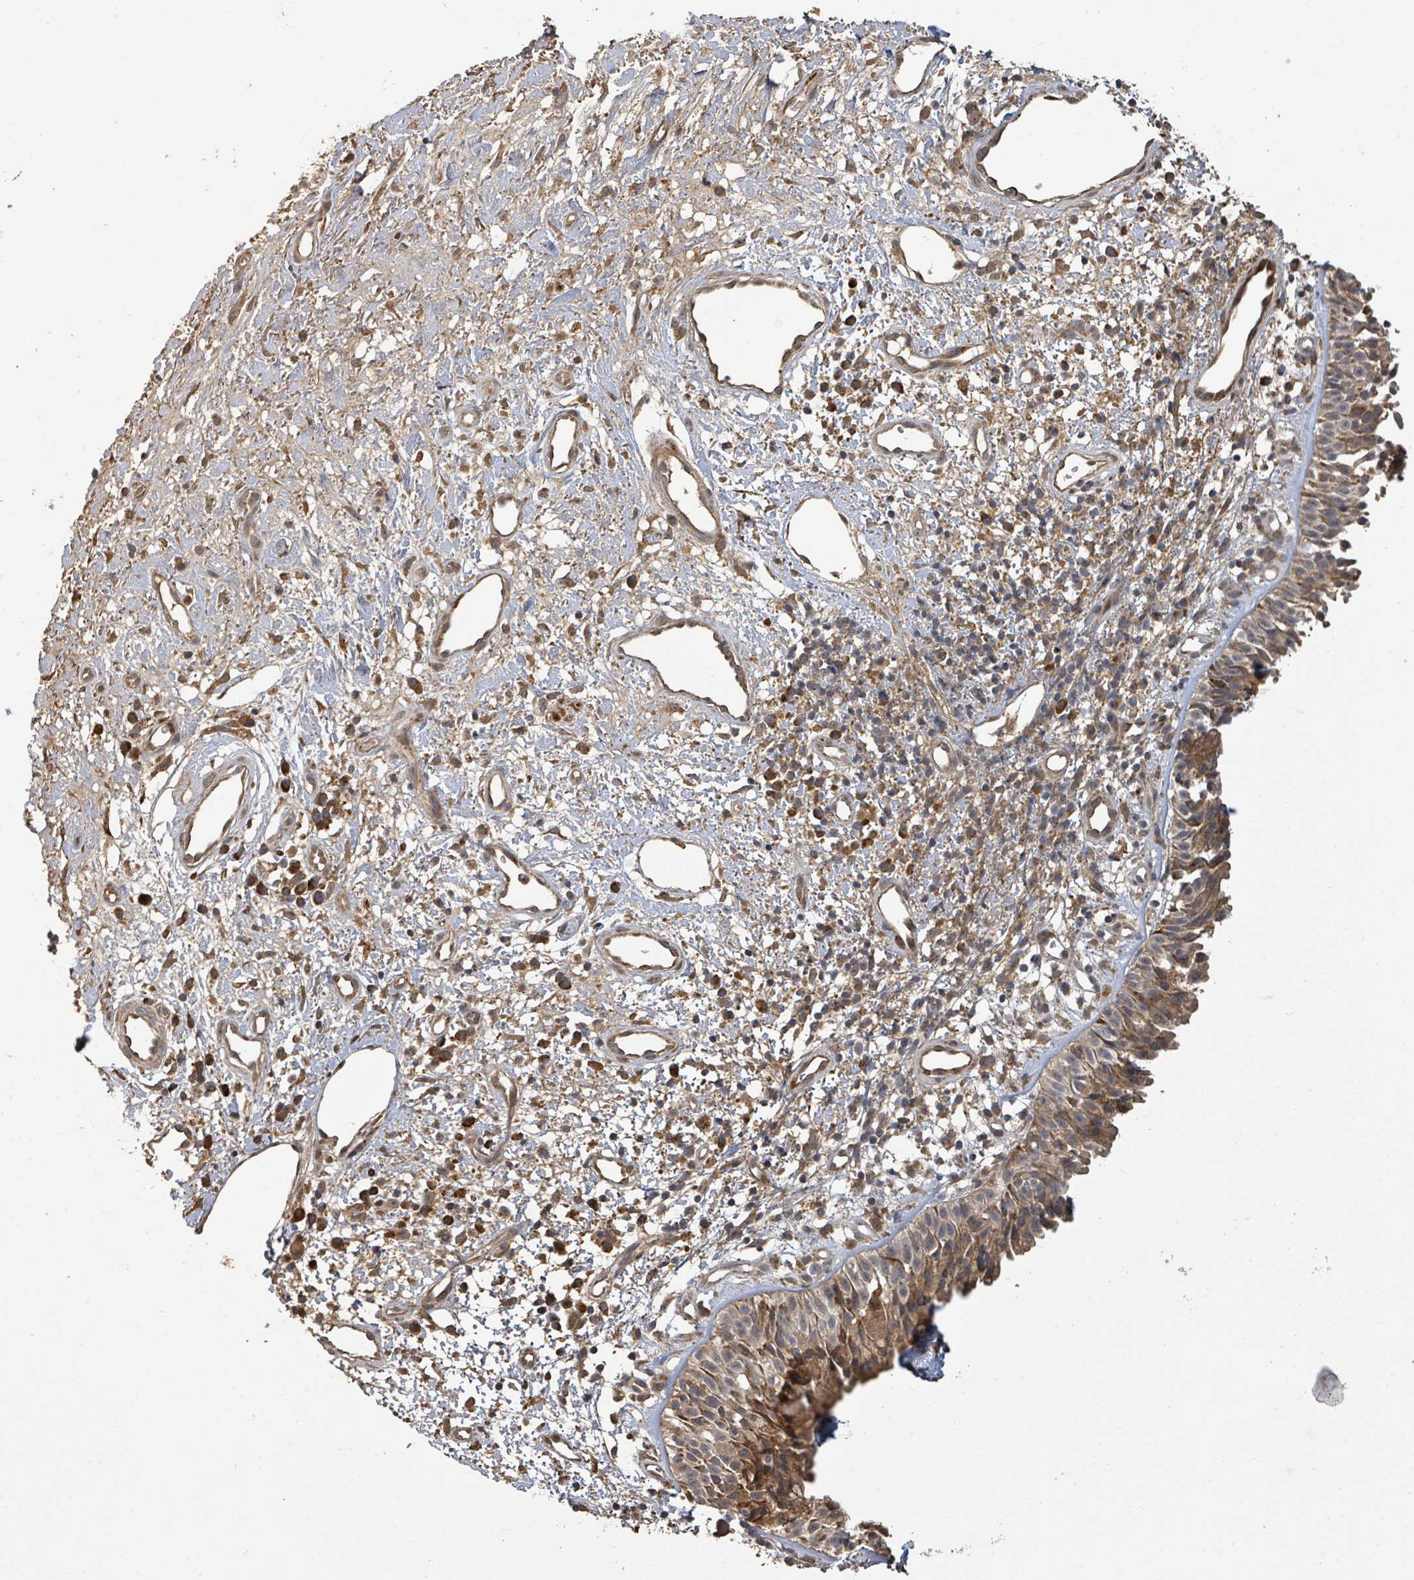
{"staining": {"intensity": "moderate", "quantity": ">75%", "location": "cytoplasmic/membranous"}, "tissue": "nasopharynx", "cell_type": "Respiratory epithelial cells", "image_type": "normal", "snomed": [{"axis": "morphology", "description": "Normal tissue, NOS"}, {"axis": "topography", "description": "Cartilage tissue"}, {"axis": "topography", "description": "Nasopharynx"}, {"axis": "topography", "description": "Thyroid gland"}], "caption": "Protein expression analysis of unremarkable nasopharynx demonstrates moderate cytoplasmic/membranous expression in about >75% of respiratory epithelial cells.", "gene": "STARD4", "patient": {"sex": "male", "age": 63}}